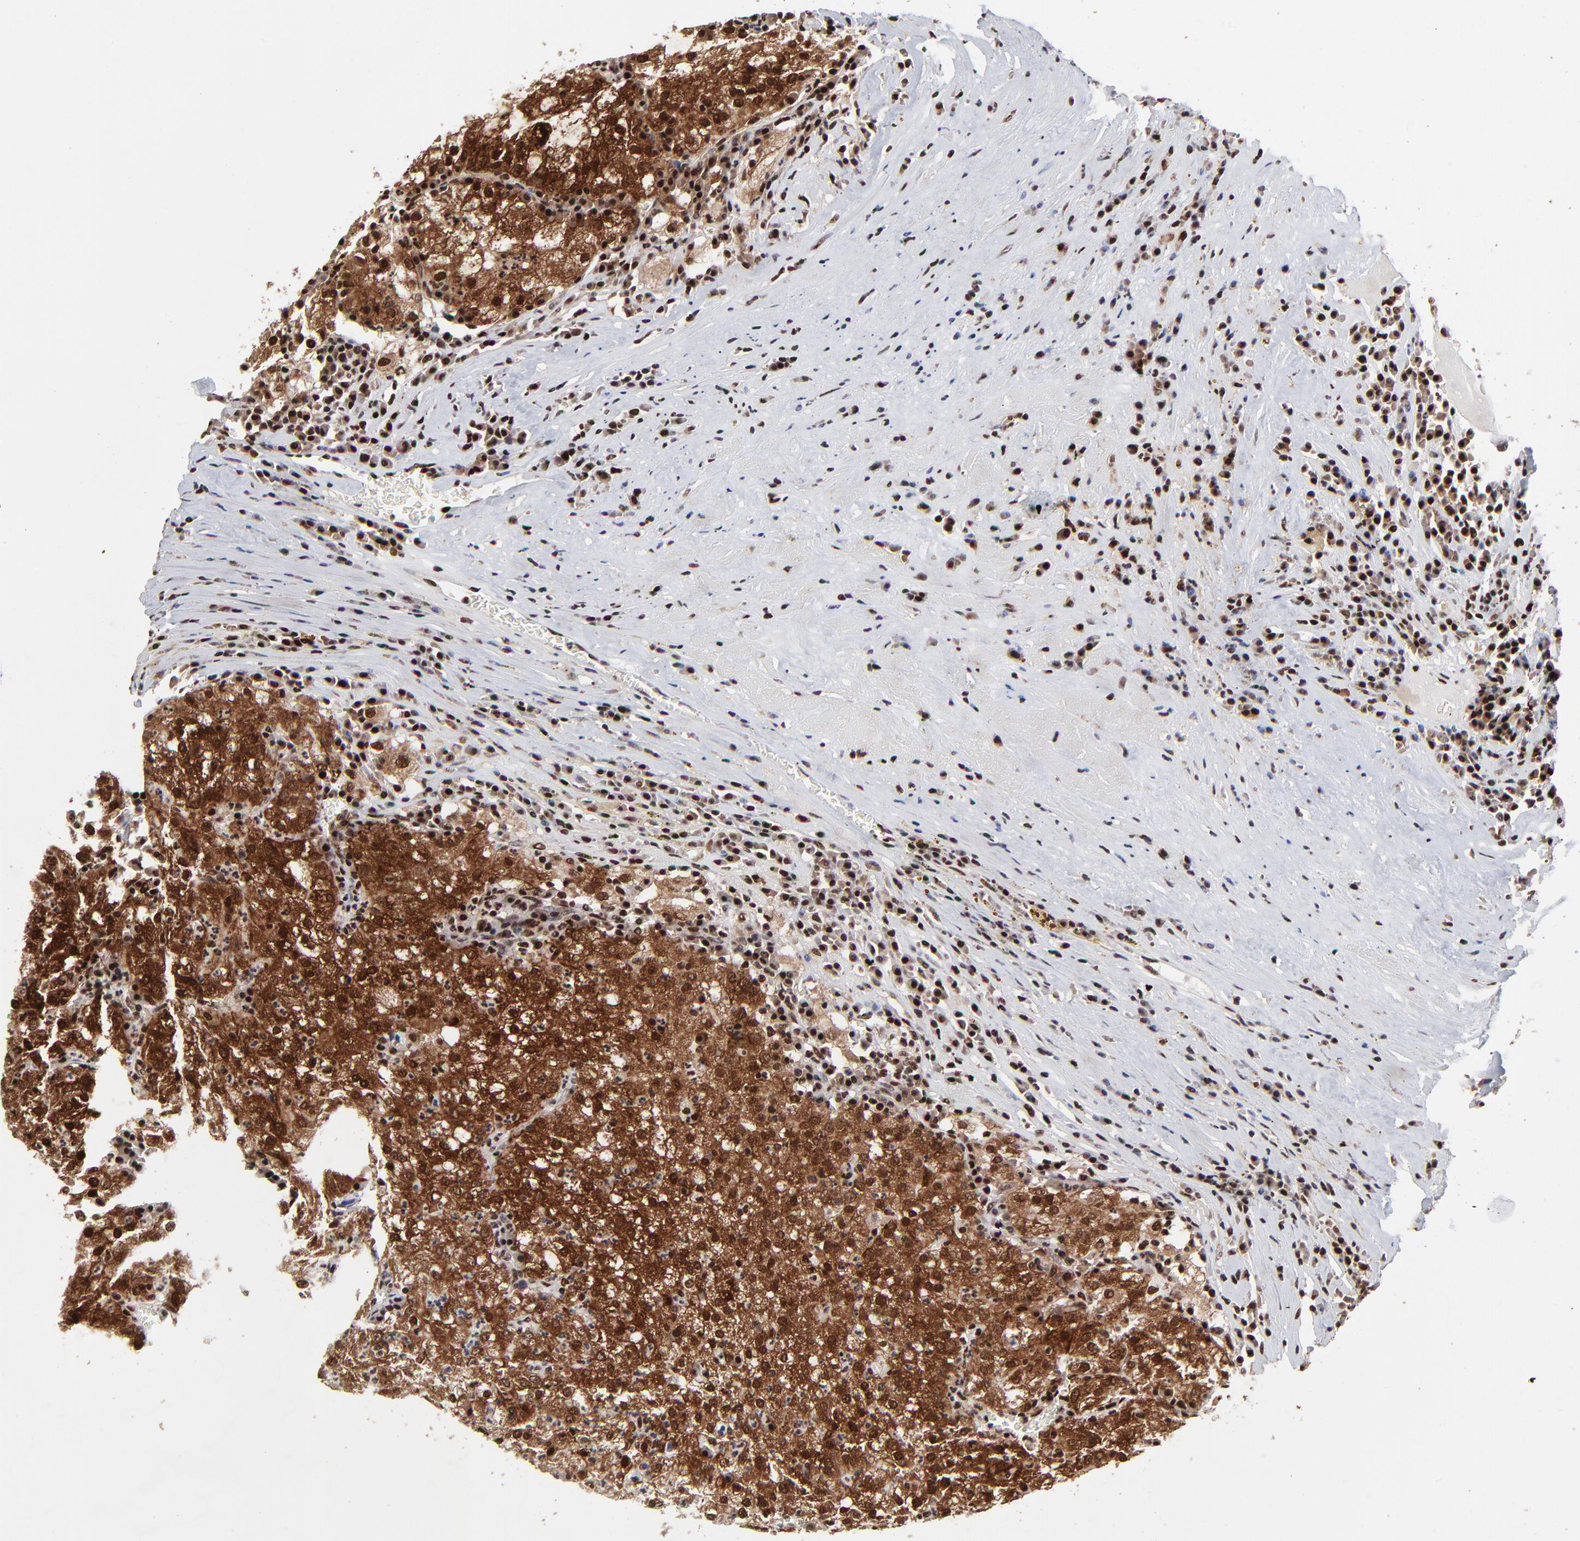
{"staining": {"intensity": "strong", "quantity": ">75%", "location": "cytoplasmic/membranous,nuclear"}, "tissue": "renal cancer", "cell_type": "Tumor cells", "image_type": "cancer", "snomed": [{"axis": "morphology", "description": "Adenocarcinoma, NOS"}, {"axis": "topography", "description": "Kidney"}], "caption": "This image shows immunohistochemistry staining of adenocarcinoma (renal), with high strong cytoplasmic/membranous and nuclear expression in approximately >75% of tumor cells.", "gene": "RBM22", "patient": {"sex": "male", "age": 59}}